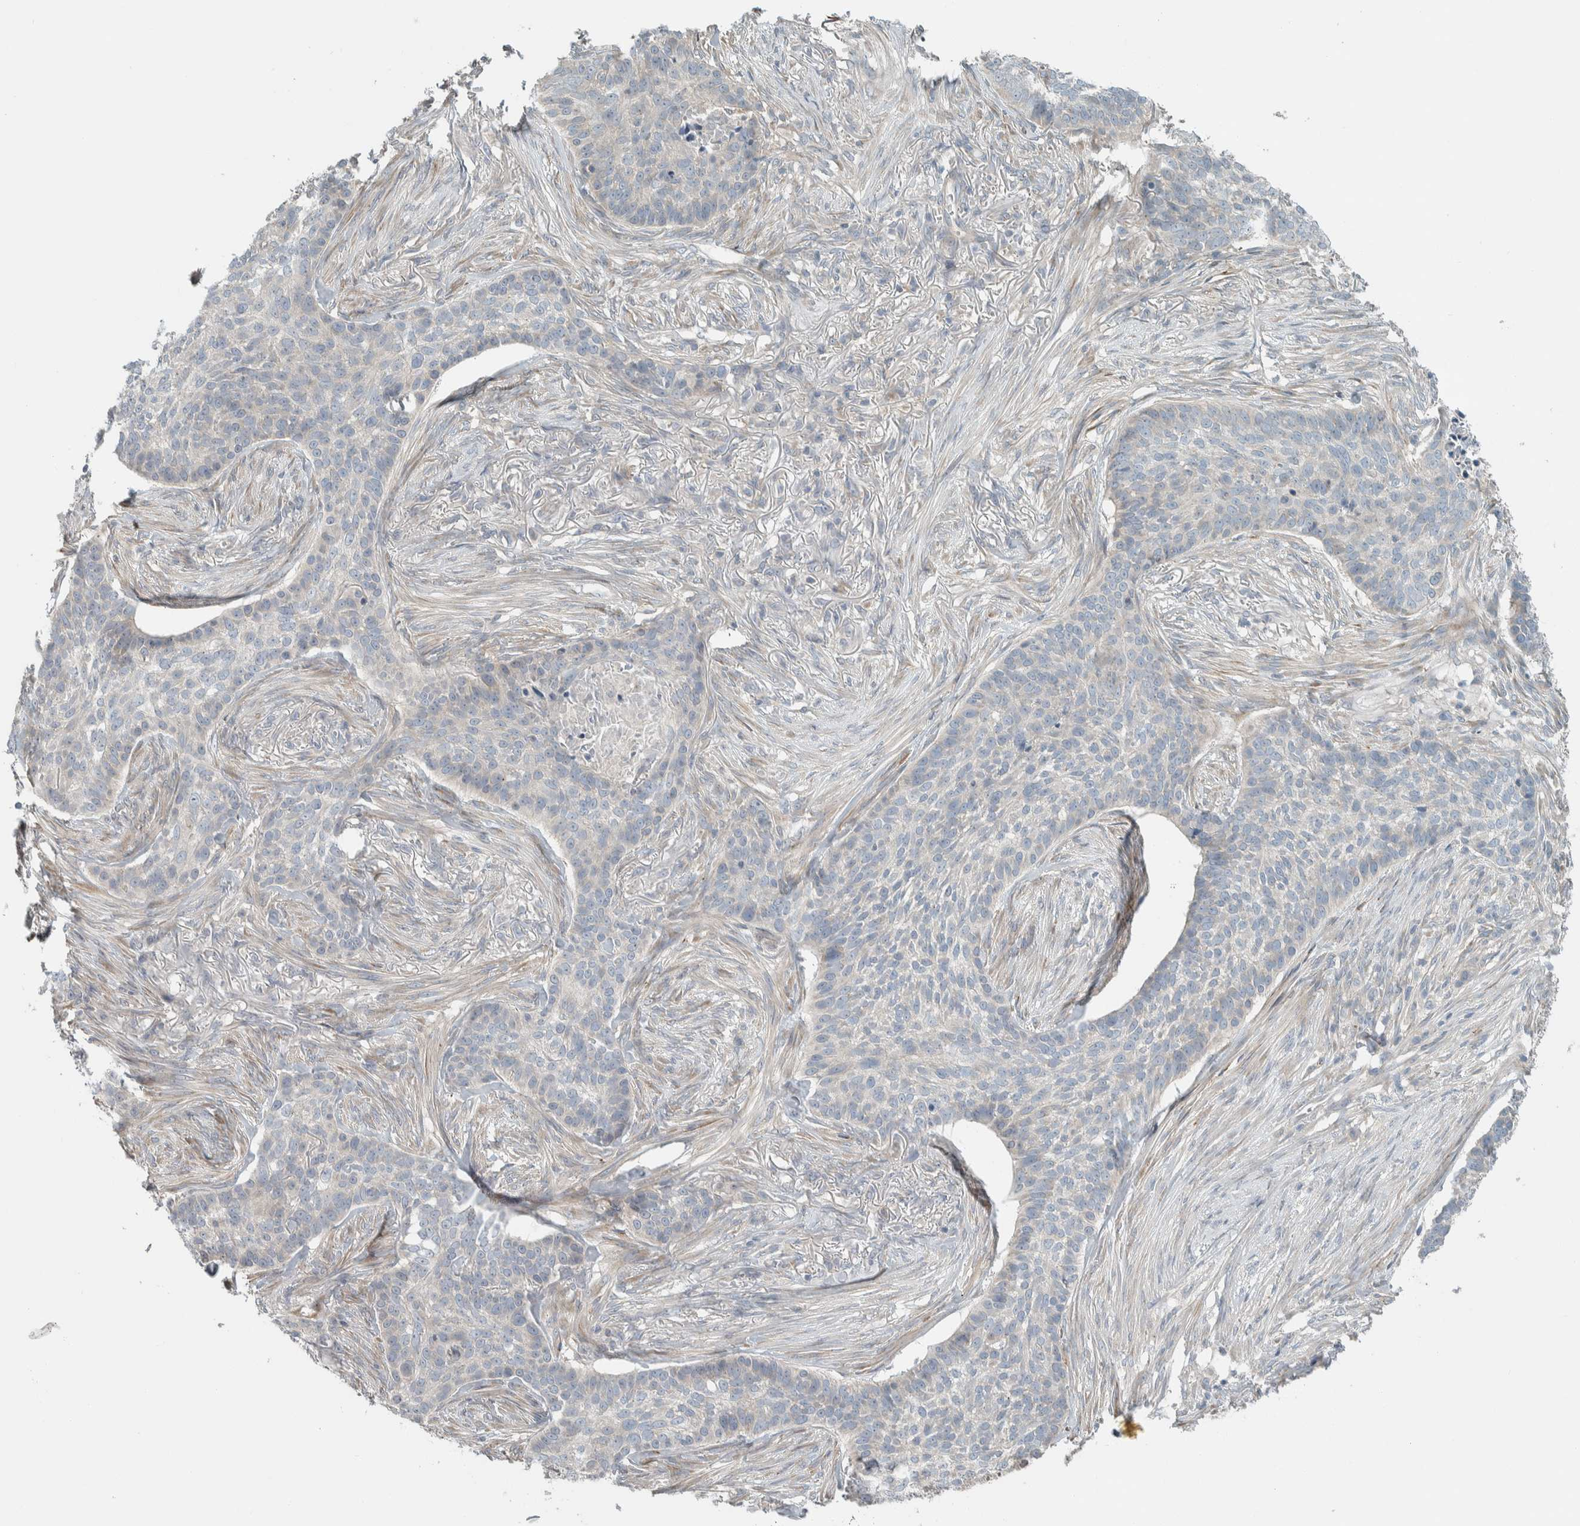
{"staining": {"intensity": "negative", "quantity": "none", "location": "none"}, "tissue": "skin cancer", "cell_type": "Tumor cells", "image_type": "cancer", "snomed": [{"axis": "morphology", "description": "Basal cell carcinoma"}, {"axis": "topography", "description": "Skin"}], "caption": "Immunohistochemical staining of basal cell carcinoma (skin) reveals no significant expression in tumor cells.", "gene": "HGS", "patient": {"sex": "male", "age": 85}}